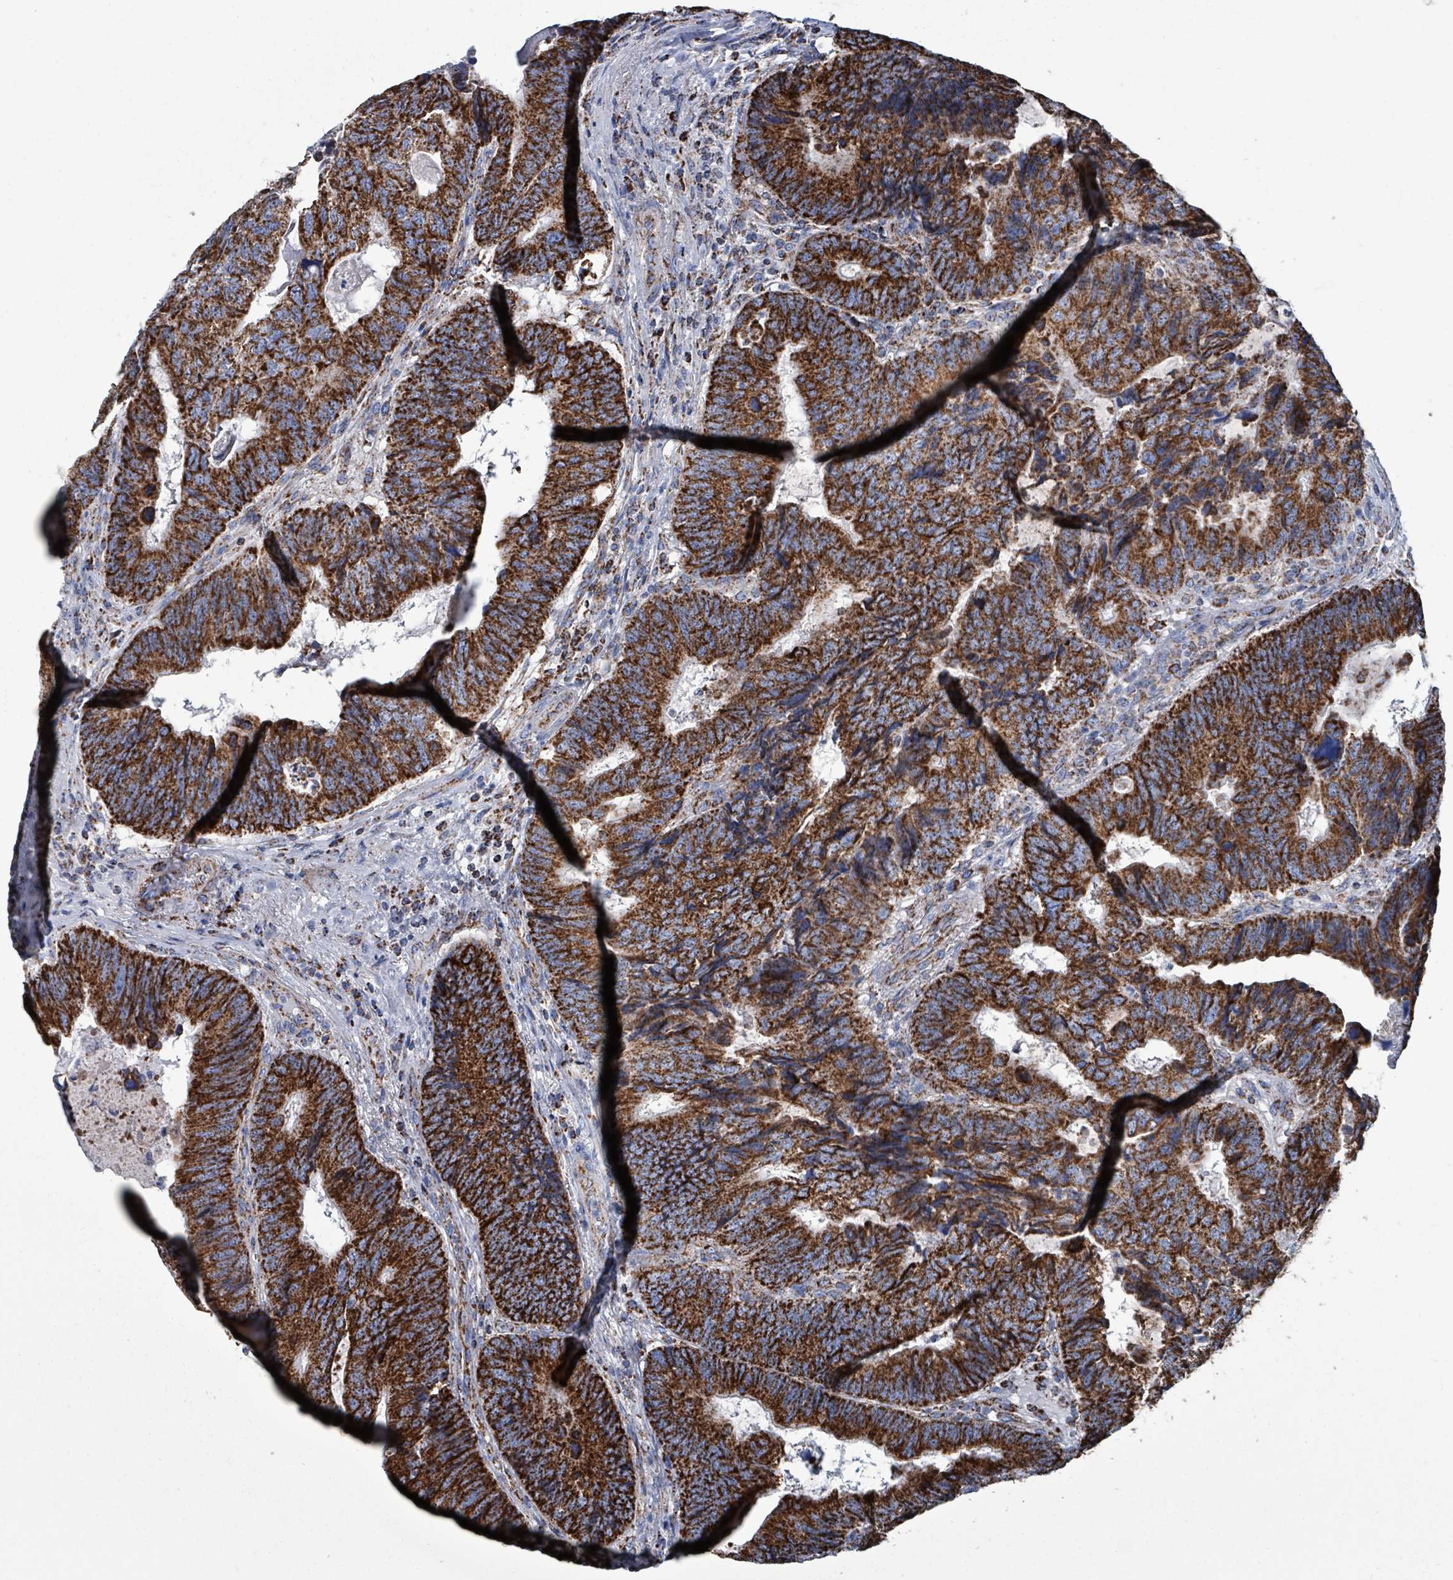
{"staining": {"intensity": "strong", "quantity": ">75%", "location": "cytoplasmic/membranous"}, "tissue": "colorectal cancer", "cell_type": "Tumor cells", "image_type": "cancer", "snomed": [{"axis": "morphology", "description": "Adenocarcinoma, NOS"}, {"axis": "topography", "description": "Colon"}], "caption": "Human colorectal adenocarcinoma stained with a protein marker exhibits strong staining in tumor cells.", "gene": "IDH3B", "patient": {"sex": "female", "age": 67}}